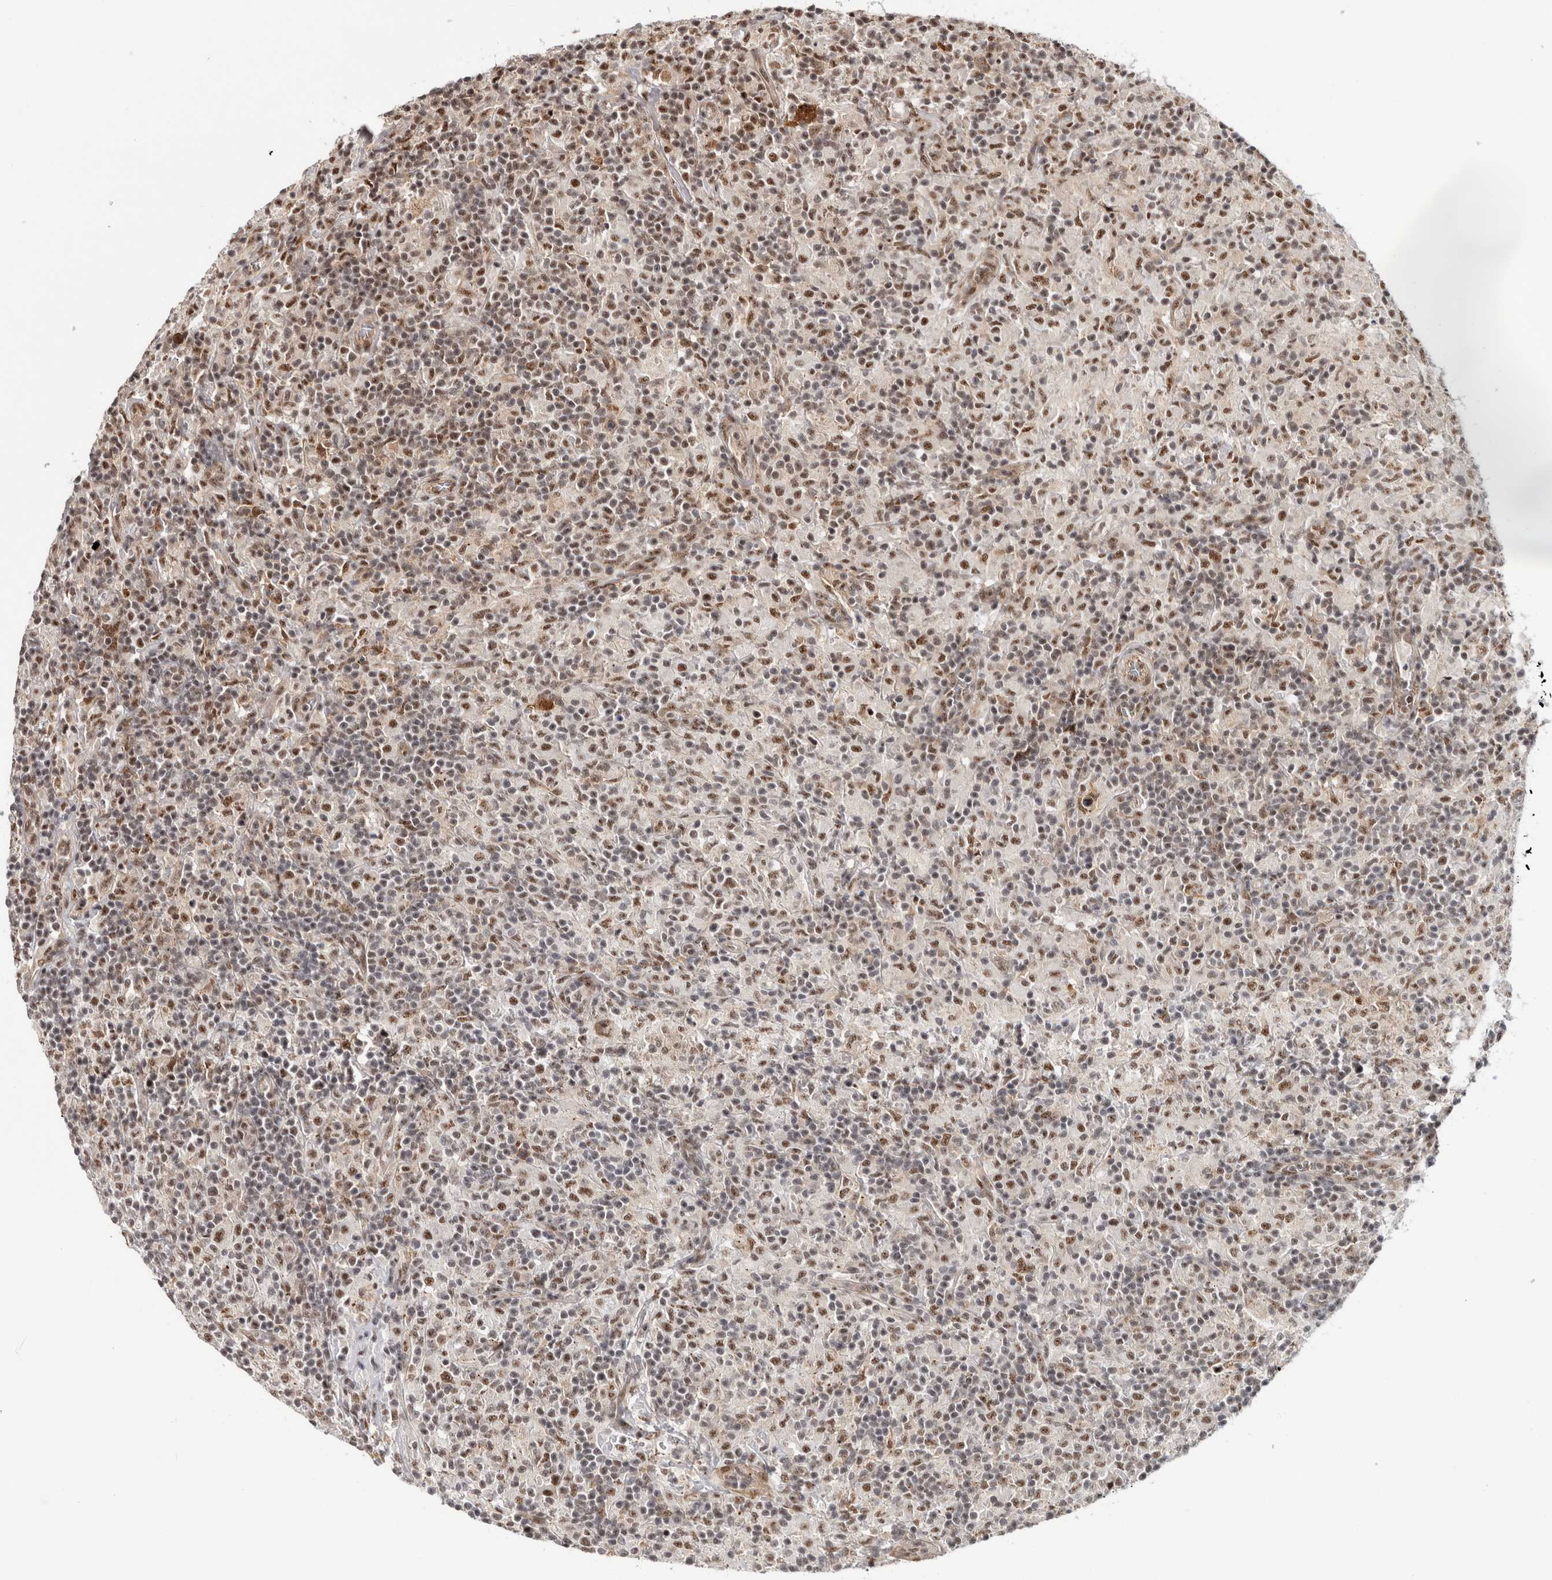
{"staining": {"intensity": "moderate", "quantity": ">75%", "location": "nuclear"}, "tissue": "lymphoma", "cell_type": "Tumor cells", "image_type": "cancer", "snomed": [{"axis": "morphology", "description": "Hodgkin's disease, NOS"}, {"axis": "topography", "description": "Lymph node"}], "caption": "DAB (3,3'-diaminobenzidine) immunohistochemical staining of human Hodgkin's disease shows moderate nuclear protein expression in approximately >75% of tumor cells. (brown staining indicates protein expression, while blue staining denotes nuclei).", "gene": "MKNK1", "patient": {"sex": "male", "age": 70}}